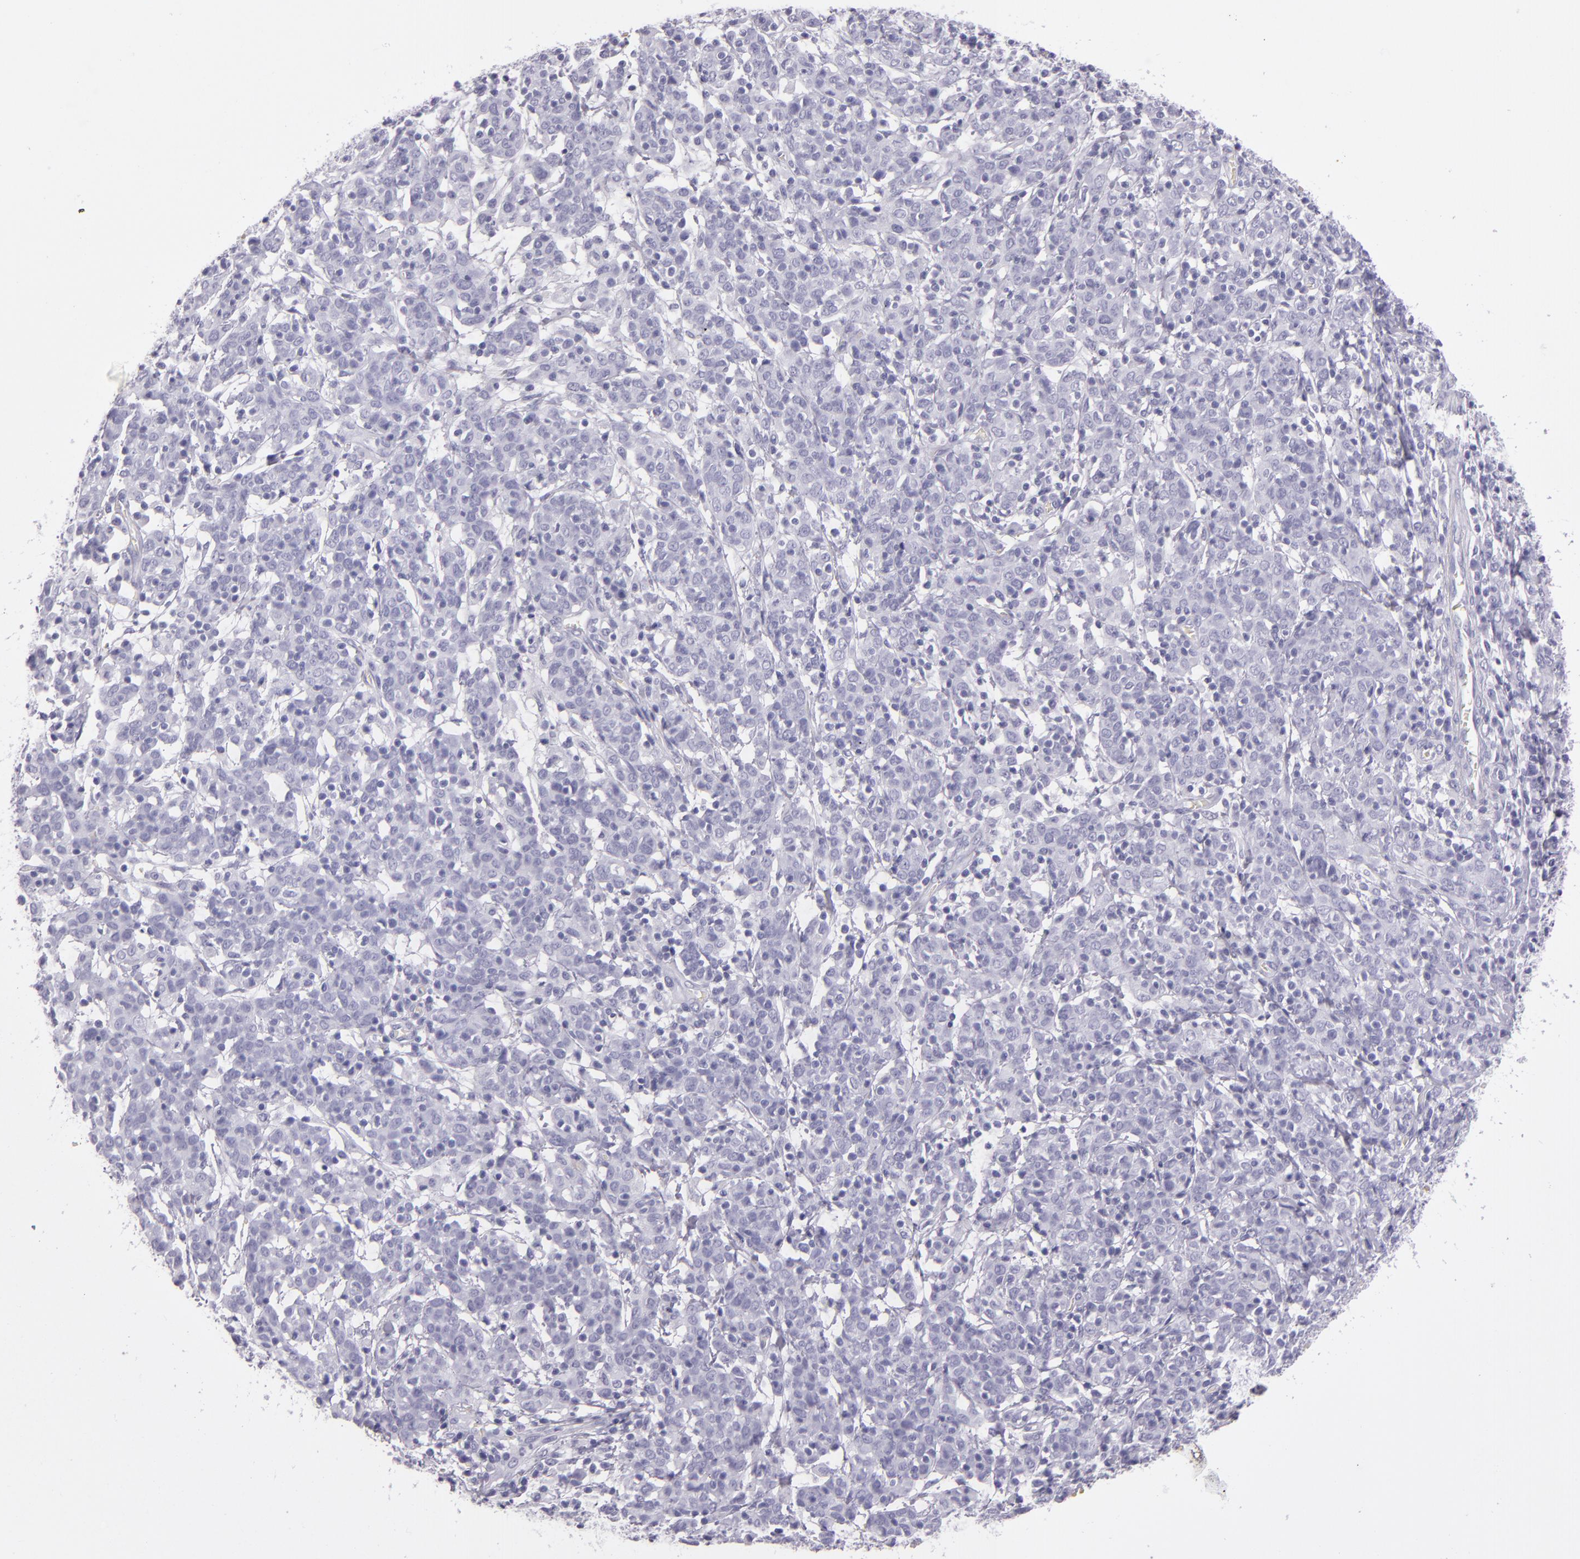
{"staining": {"intensity": "negative", "quantity": "none", "location": "none"}, "tissue": "cervical cancer", "cell_type": "Tumor cells", "image_type": "cancer", "snomed": [{"axis": "morphology", "description": "Normal tissue, NOS"}, {"axis": "morphology", "description": "Squamous cell carcinoma, NOS"}, {"axis": "topography", "description": "Cervix"}], "caption": "The immunohistochemistry photomicrograph has no significant positivity in tumor cells of cervical cancer (squamous cell carcinoma) tissue.", "gene": "CR2", "patient": {"sex": "female", "age": 67}}